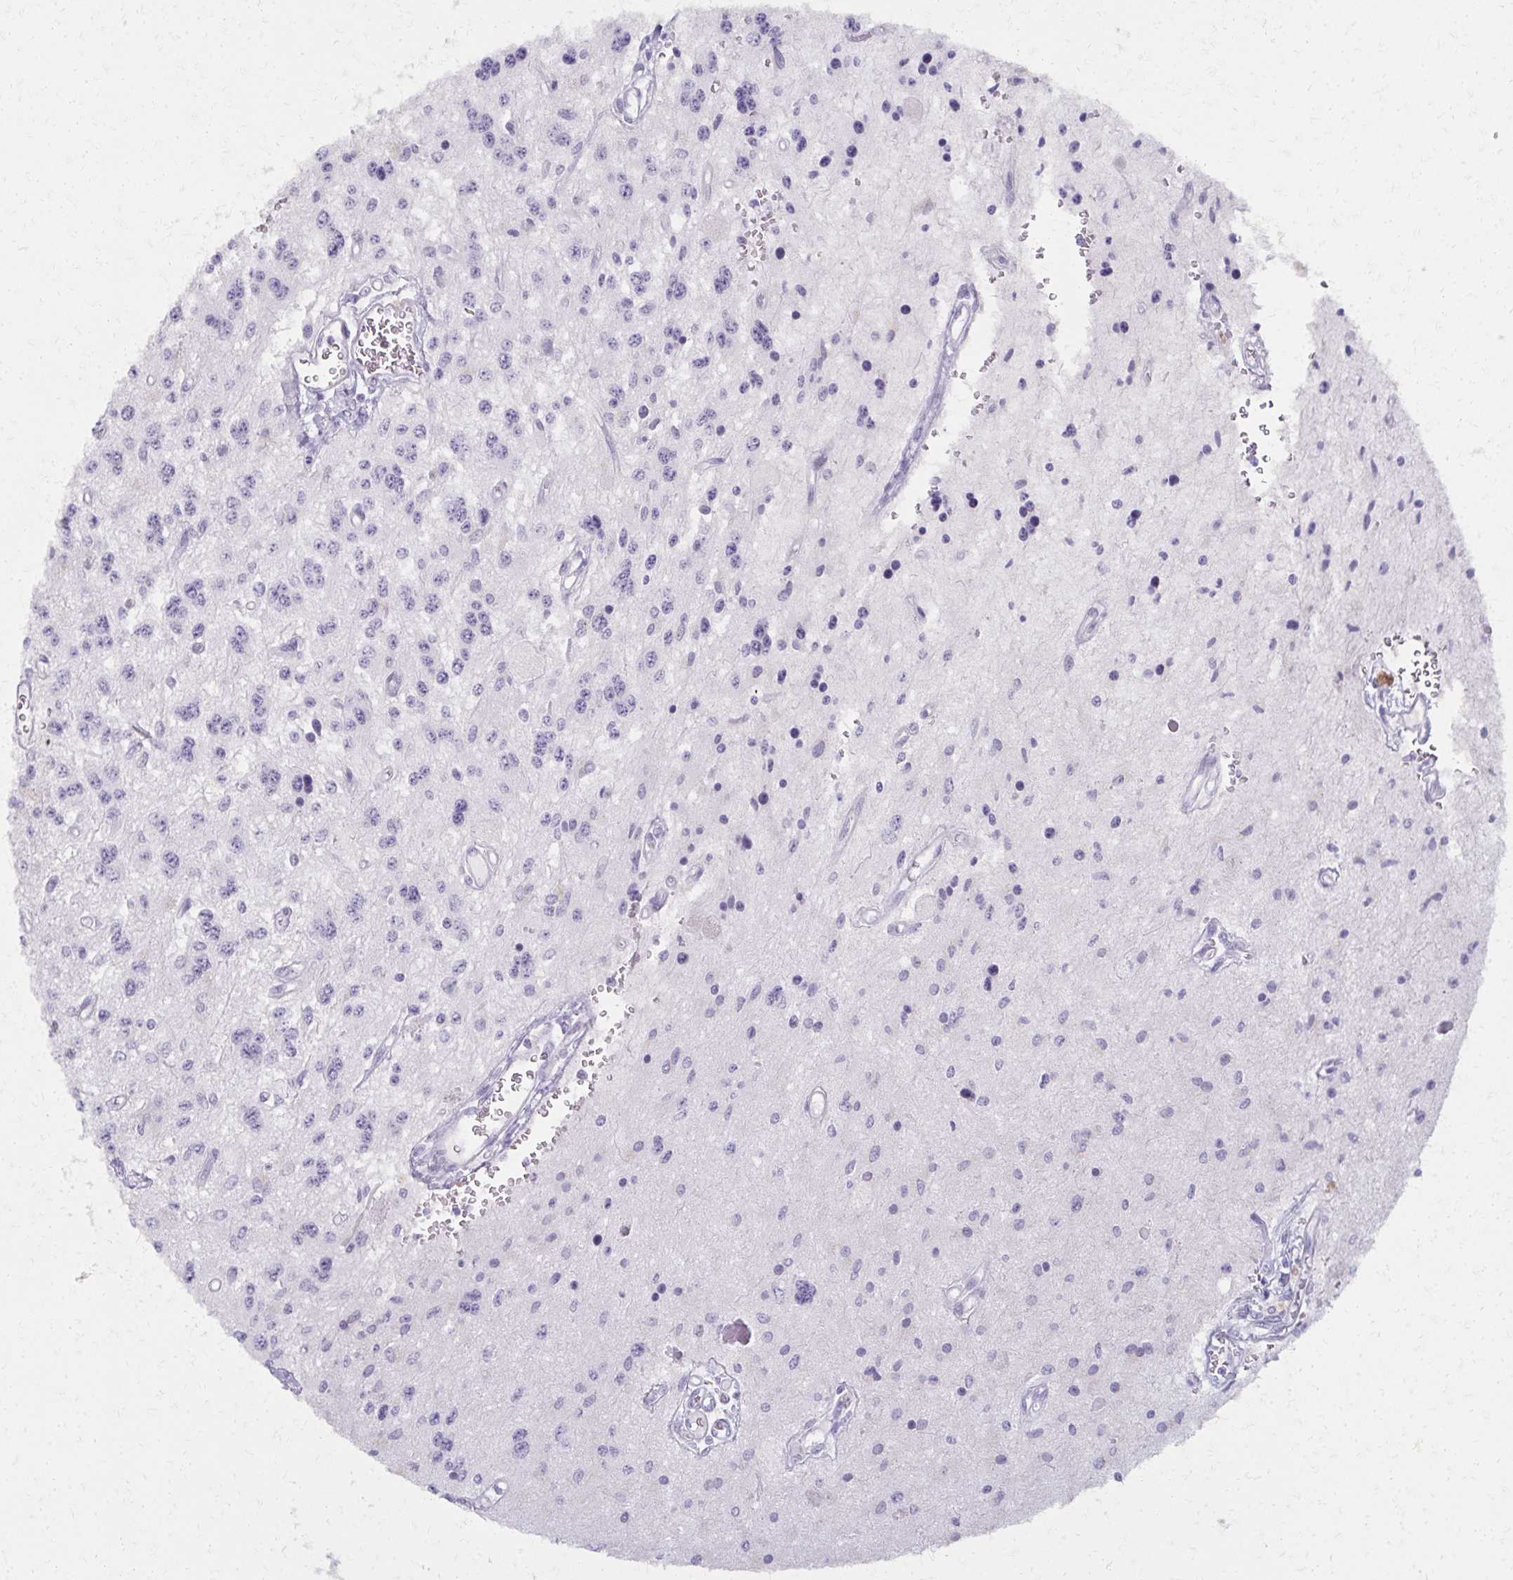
{"staining": {"intensity": "negative", "quantity": "none", "location": "none"}, "tissue": "glioma", "cell_type": "Tumor cells", "image_type": "cancer", "snomed": [{"axis": "morphology", "description": "Glioma, malignant, Low grade"}, {"axis": "topography", "description": "Cerebellum"}], "caption": "Malignant glioma (low-grade) was stained to show a protein in brown. There is no significant positivity in tumor cells. (DAB immunohistochemistry (IHC), high magnification).", "gene": "MORC4", "patient": {"sex": "female", "age": 14}}